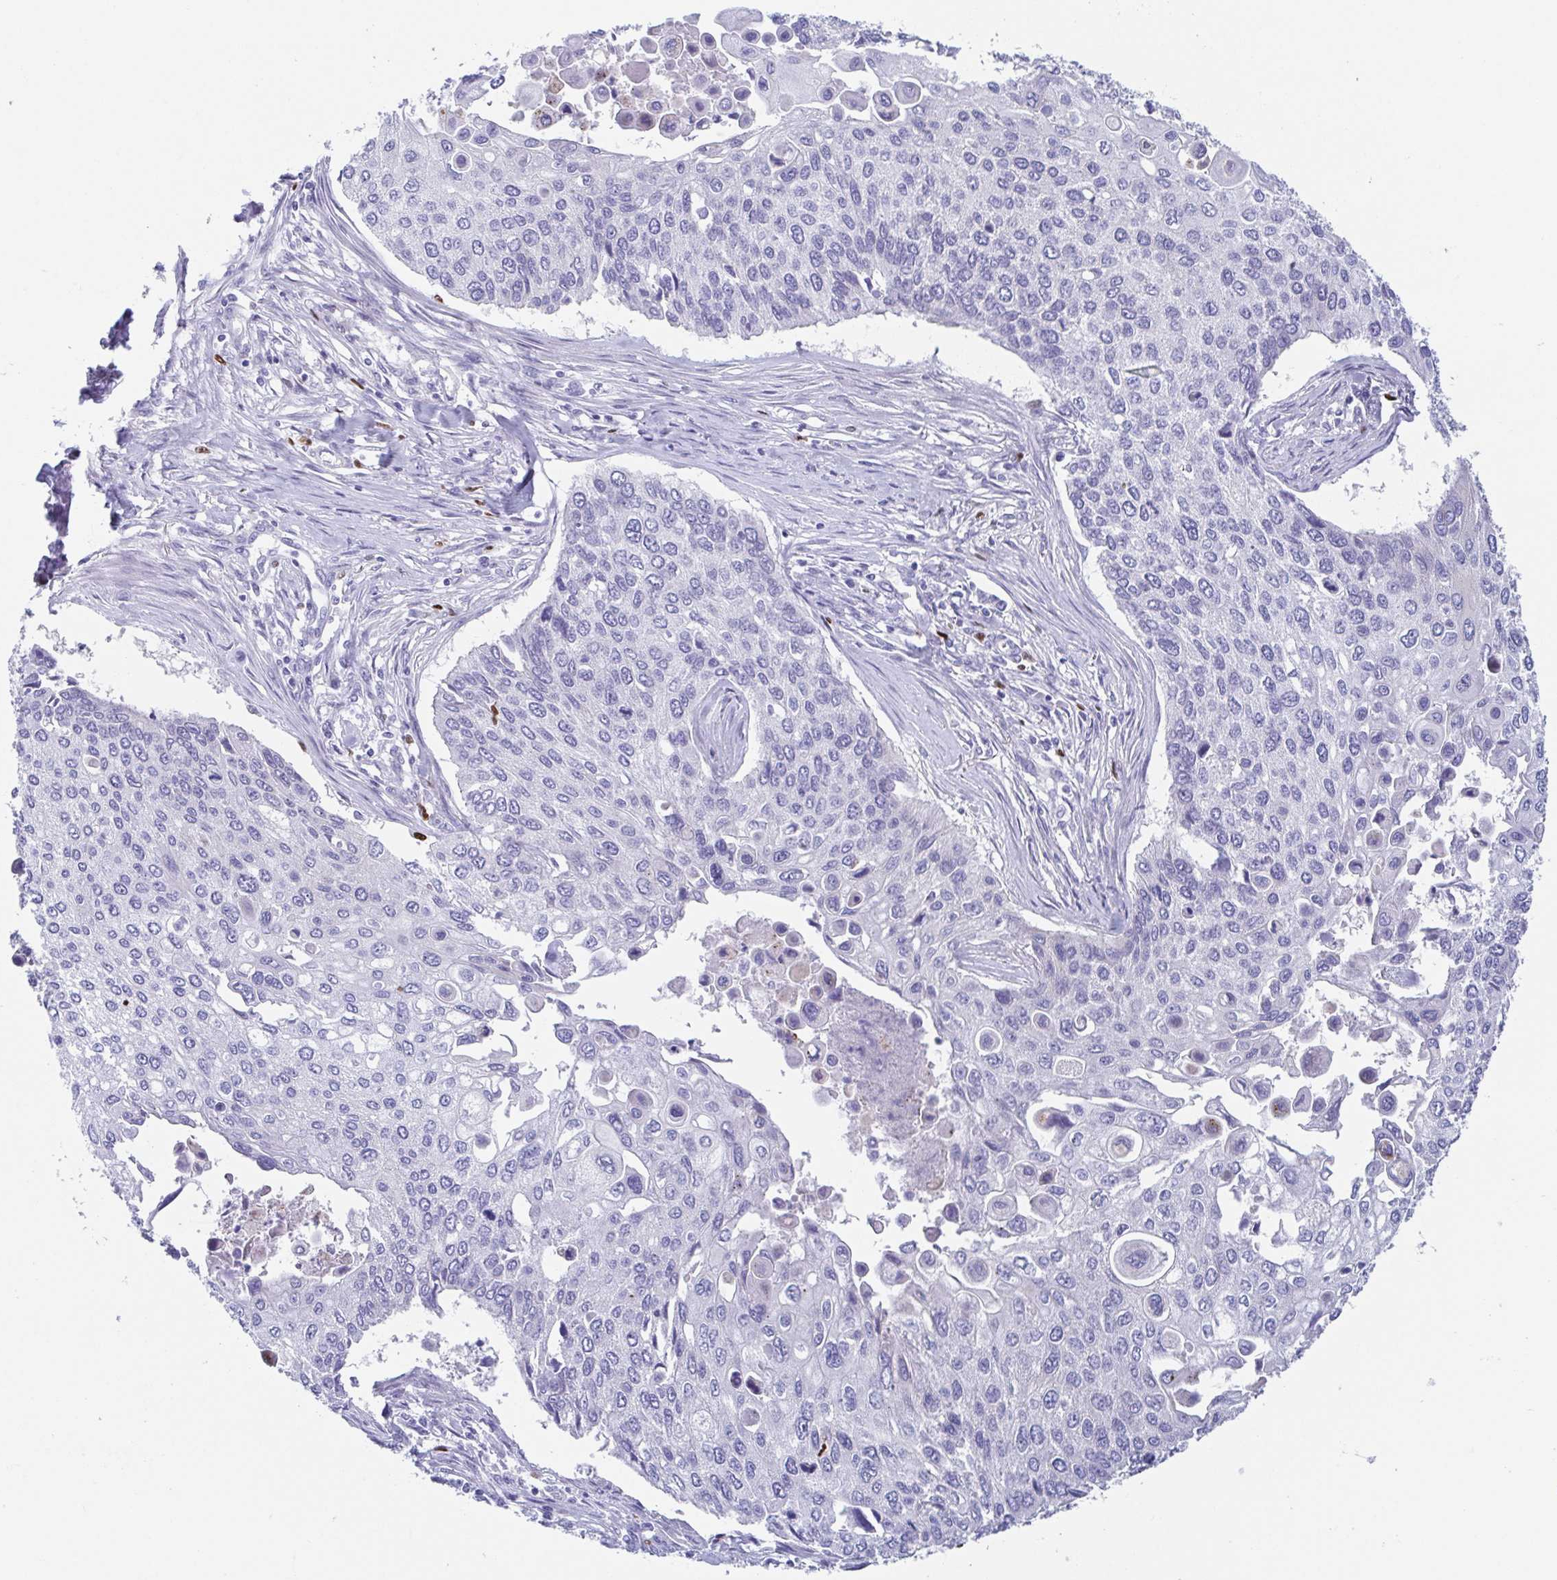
{"staining": {"intensity": "negative", "quantity": "none", "location": "none"}, "tissue": "lung cancer", "cell_type": "Tumor cells", "image_type": "cancer", "snomed": [{"axis": "morphology", "description": "Squamous cell carcinoma, NOS"}, {"axis": "morphology", "description": "Squamous cell carcinoma, metastatic, NOS"}, {"axis": "topography", "description": "Lung"}], "caption": "A high-resolution micrograph shows IHC staining of lung squamous cell carcinoma, which exhibits no significant expression in tumor cells.", "gene": "HTR2A", "patient": {"sex": "male", "age": 63}}